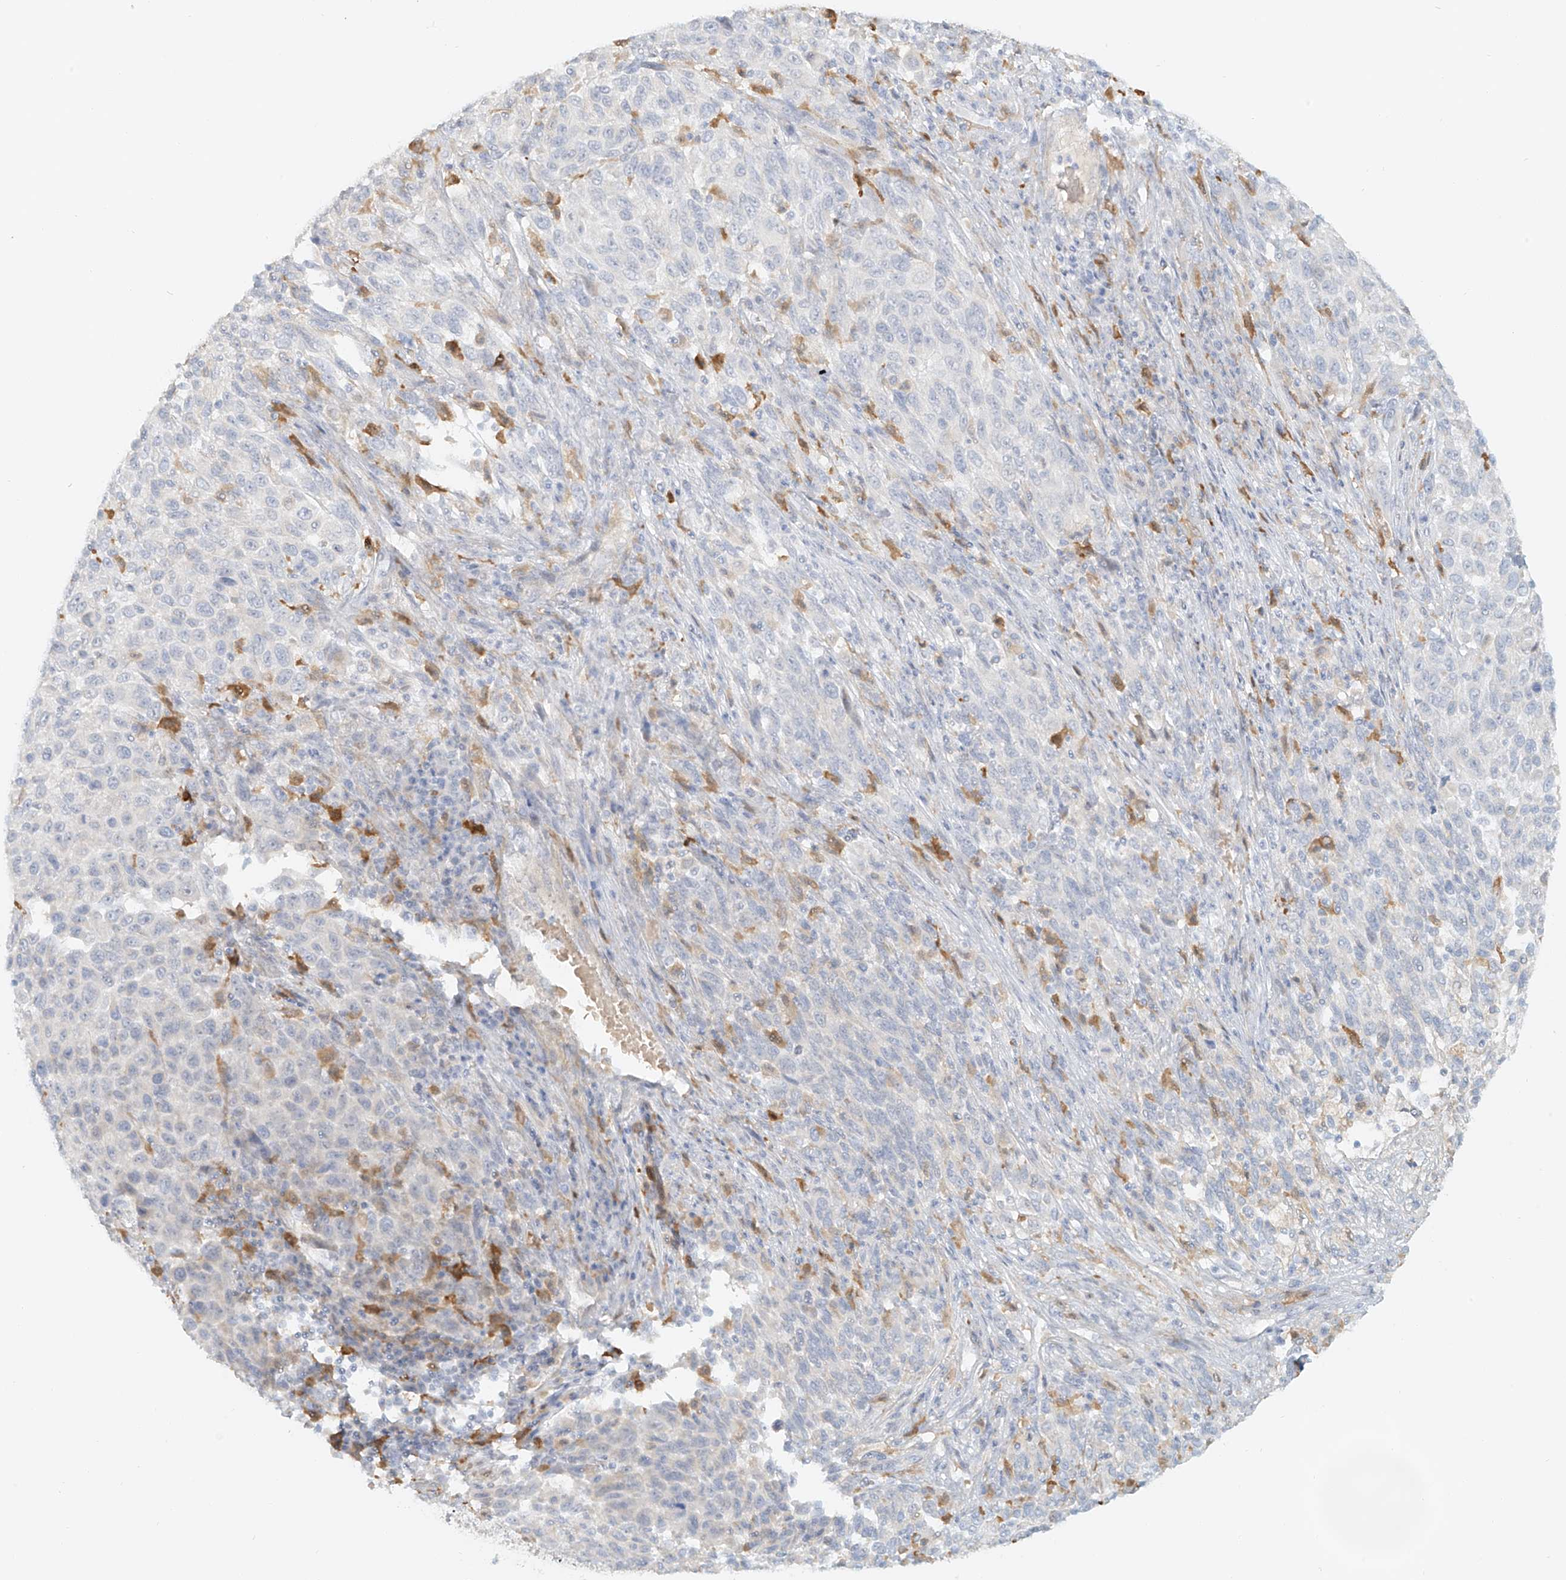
{"staining": {"intensity": "negative", "quantity": "none", "location": "none"}, "tissue": "melanoma", "cell_type": "Tumor cells", "image_type": "cancer", "snomed": [{"axis": "morphology", "description": "Malignant melanoma, Metastatic site"}, {"axis": "topography", "description": "Lymph node"}], "caption": "An IHC image of melanoma is shown. There is no staining in tumor cells of melanoma. (DAB (3,3'-diaminobenzidine) immunohistochemistry (IHC) visualized using brightfield microscopy, high magnification).", "gene": "UPK1B", "patient": {"sex": "male", "age": 61}}